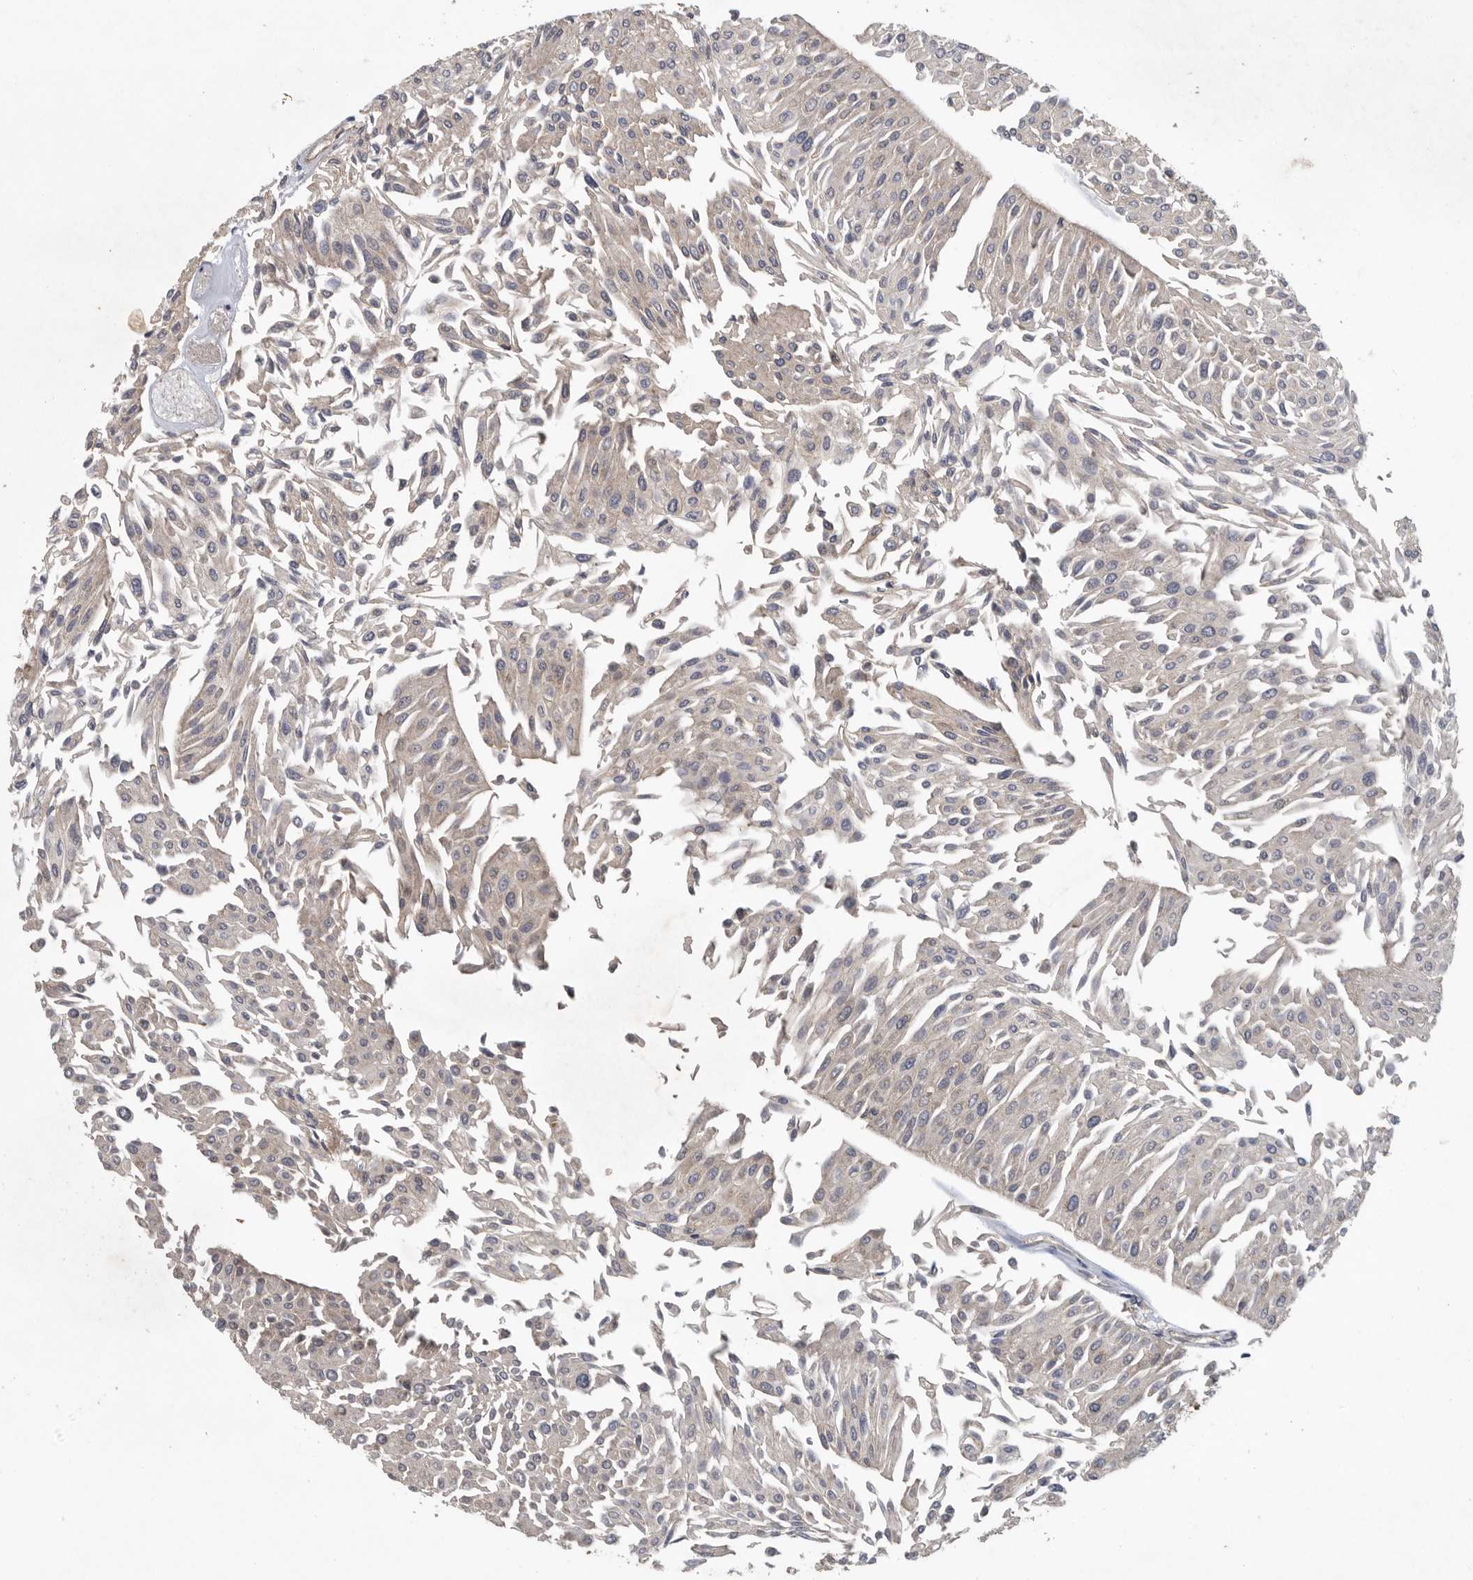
{"staining": {"intensity": "weak", "quantity": "25%-75%", "location": "cytoplasmic/membranous"}, "tissue": "urothelial cancer", "cell_type": "Tumor cells", "image_type": "cancer", "snomed": [{"axis": "morphology", "description": "Urothelial carcinoma, Low grade"}, {"axis": "topography", "description": "Urinary bladder"}], "caption": "Immunohistochemistry (DAB) staining of urothelial carcinoma (low-grade) displays weak cytoplasmic/membranous protein staining in approximately 25%-75% of tumor cells.", "gene": "OXR1", "patient": {"sex": "male", "age": 67}}